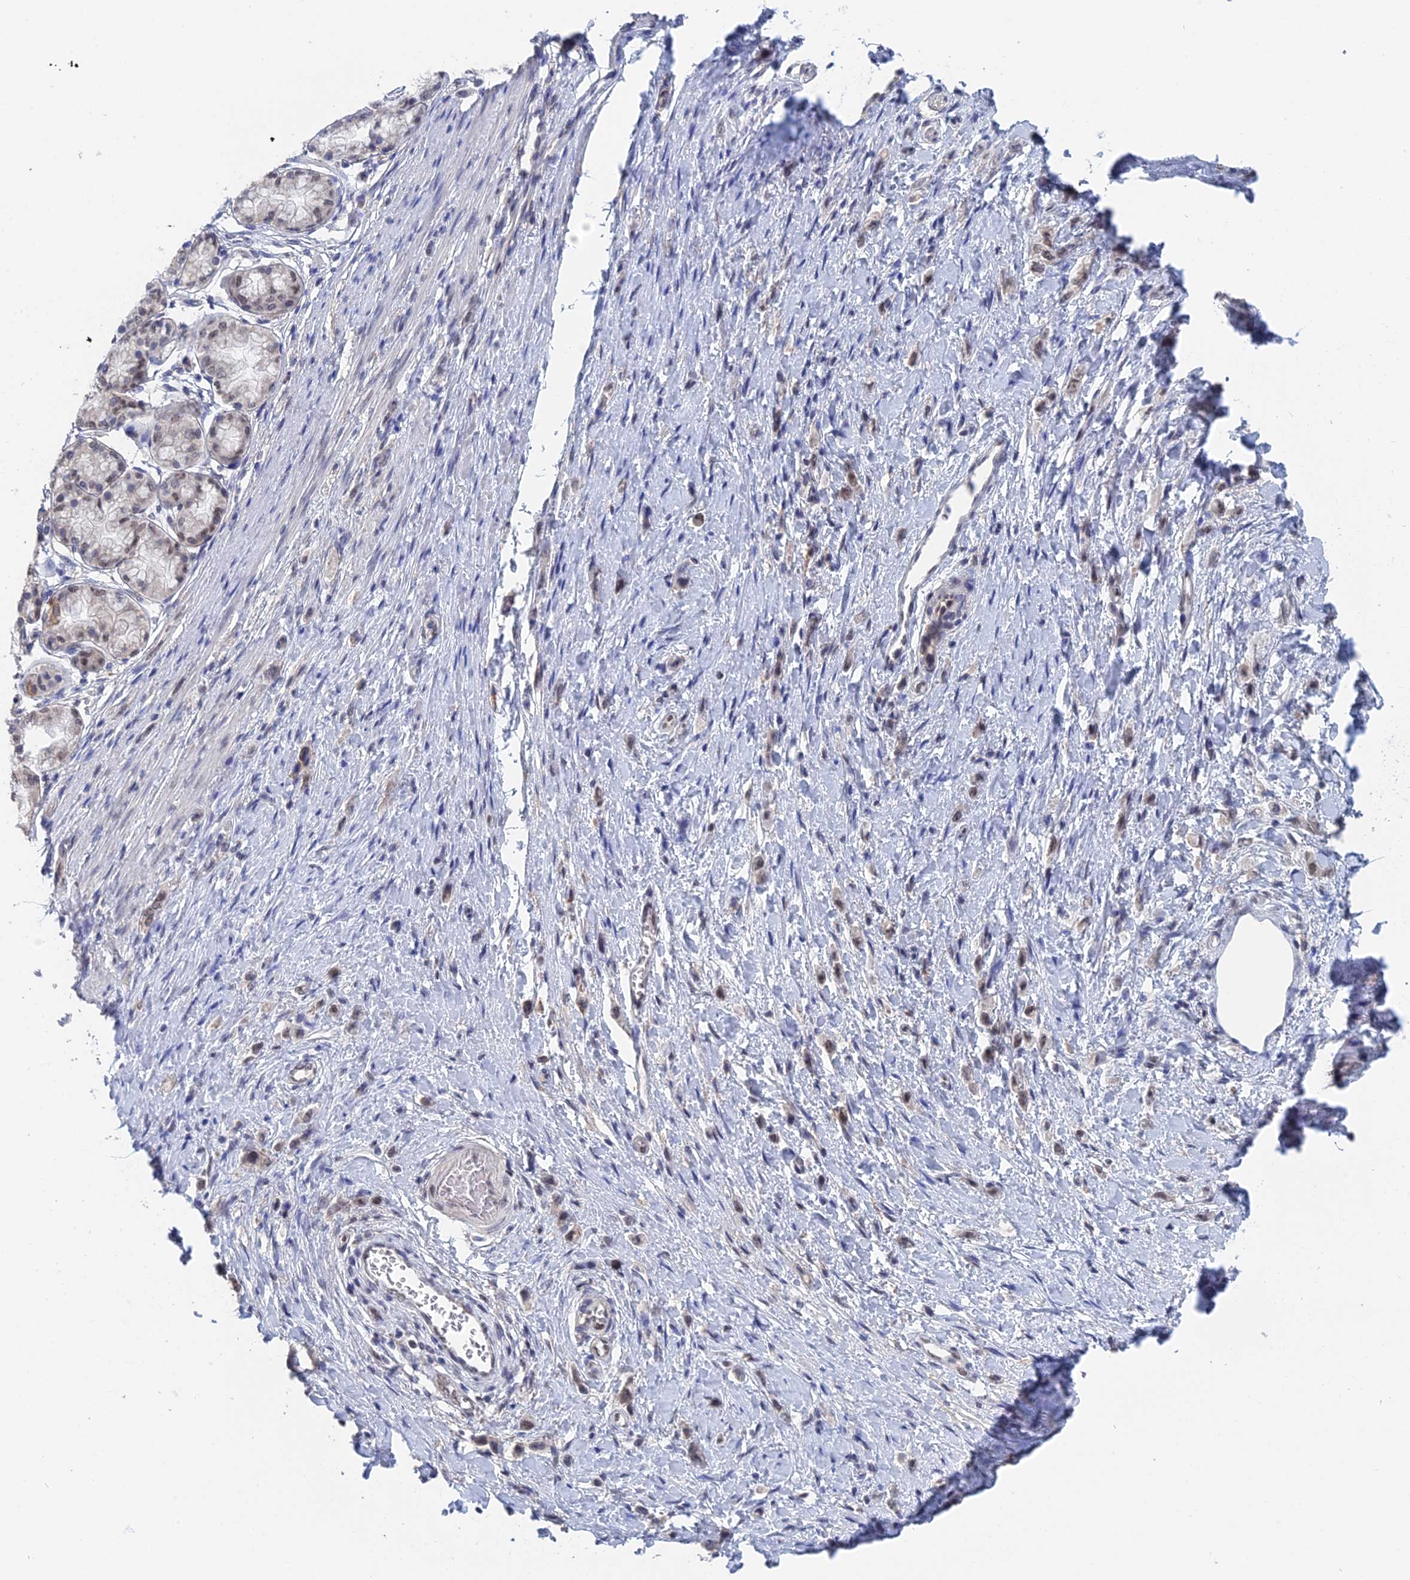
{"staining": {"intensity": "weak", "quantity": ">75%", "location": "nuclear"}, "tissue": "stomach cancer", "cell_type": "Tumor cells", "image_type": "cancer", "snomed": [{"axis": "morphology", "description": "Adenocarcinoma, NOS"}, {"axis": "topography", "description": "Stomach"}], "caption": "An immunohistochemistry (IHC) histopathology image of tumor tissue is shown. Protein staining in brown labels weak nuclear positivity in stomach adenocarcinoma within tumor cells.", "gene": "TSSC4", "patient": {"sex": "female", "age": 65}}